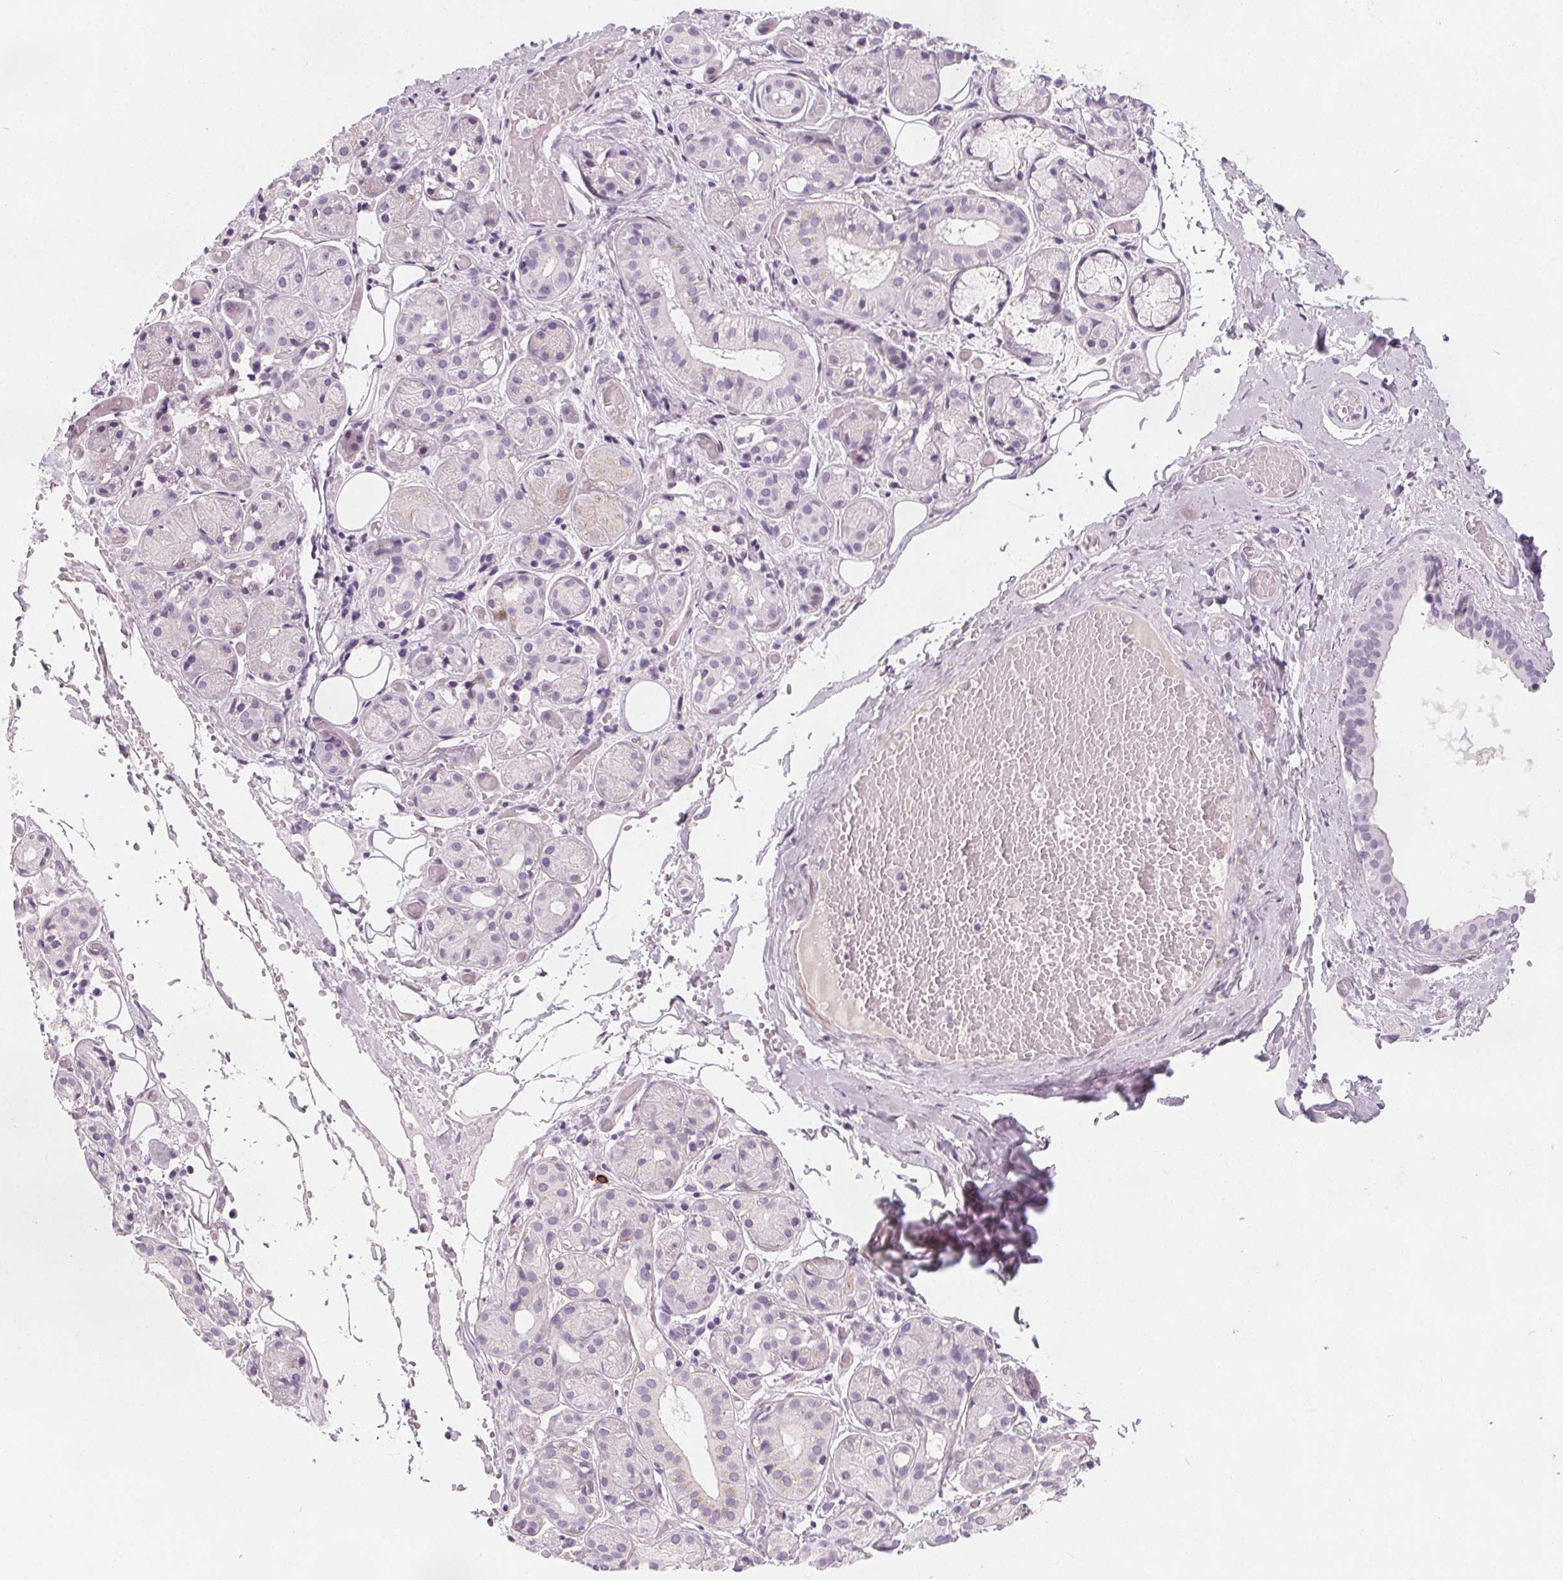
{"staining": {"intensity": "negative", "quantity": "none", "location": "none"}, "tissue": "salivary gland", "cell_type": "Glandular cells", "image_type": "normal", "snomed": [{"axis": "morphology", "description": "Normal tissue, NOS"}, {"axis": "topography", "description": "Salivary gland"}, {"axis": "topography", "description": "Peripheral nerve tissue"}], "caption": "High power microscopy histopathology image of an immunohistochemistry histopathology image of benign salivary gland, revealing no significant staining in glandular cells.", "gene": "SLC5A12", "patient": {"sex": "male", "age": 71}}